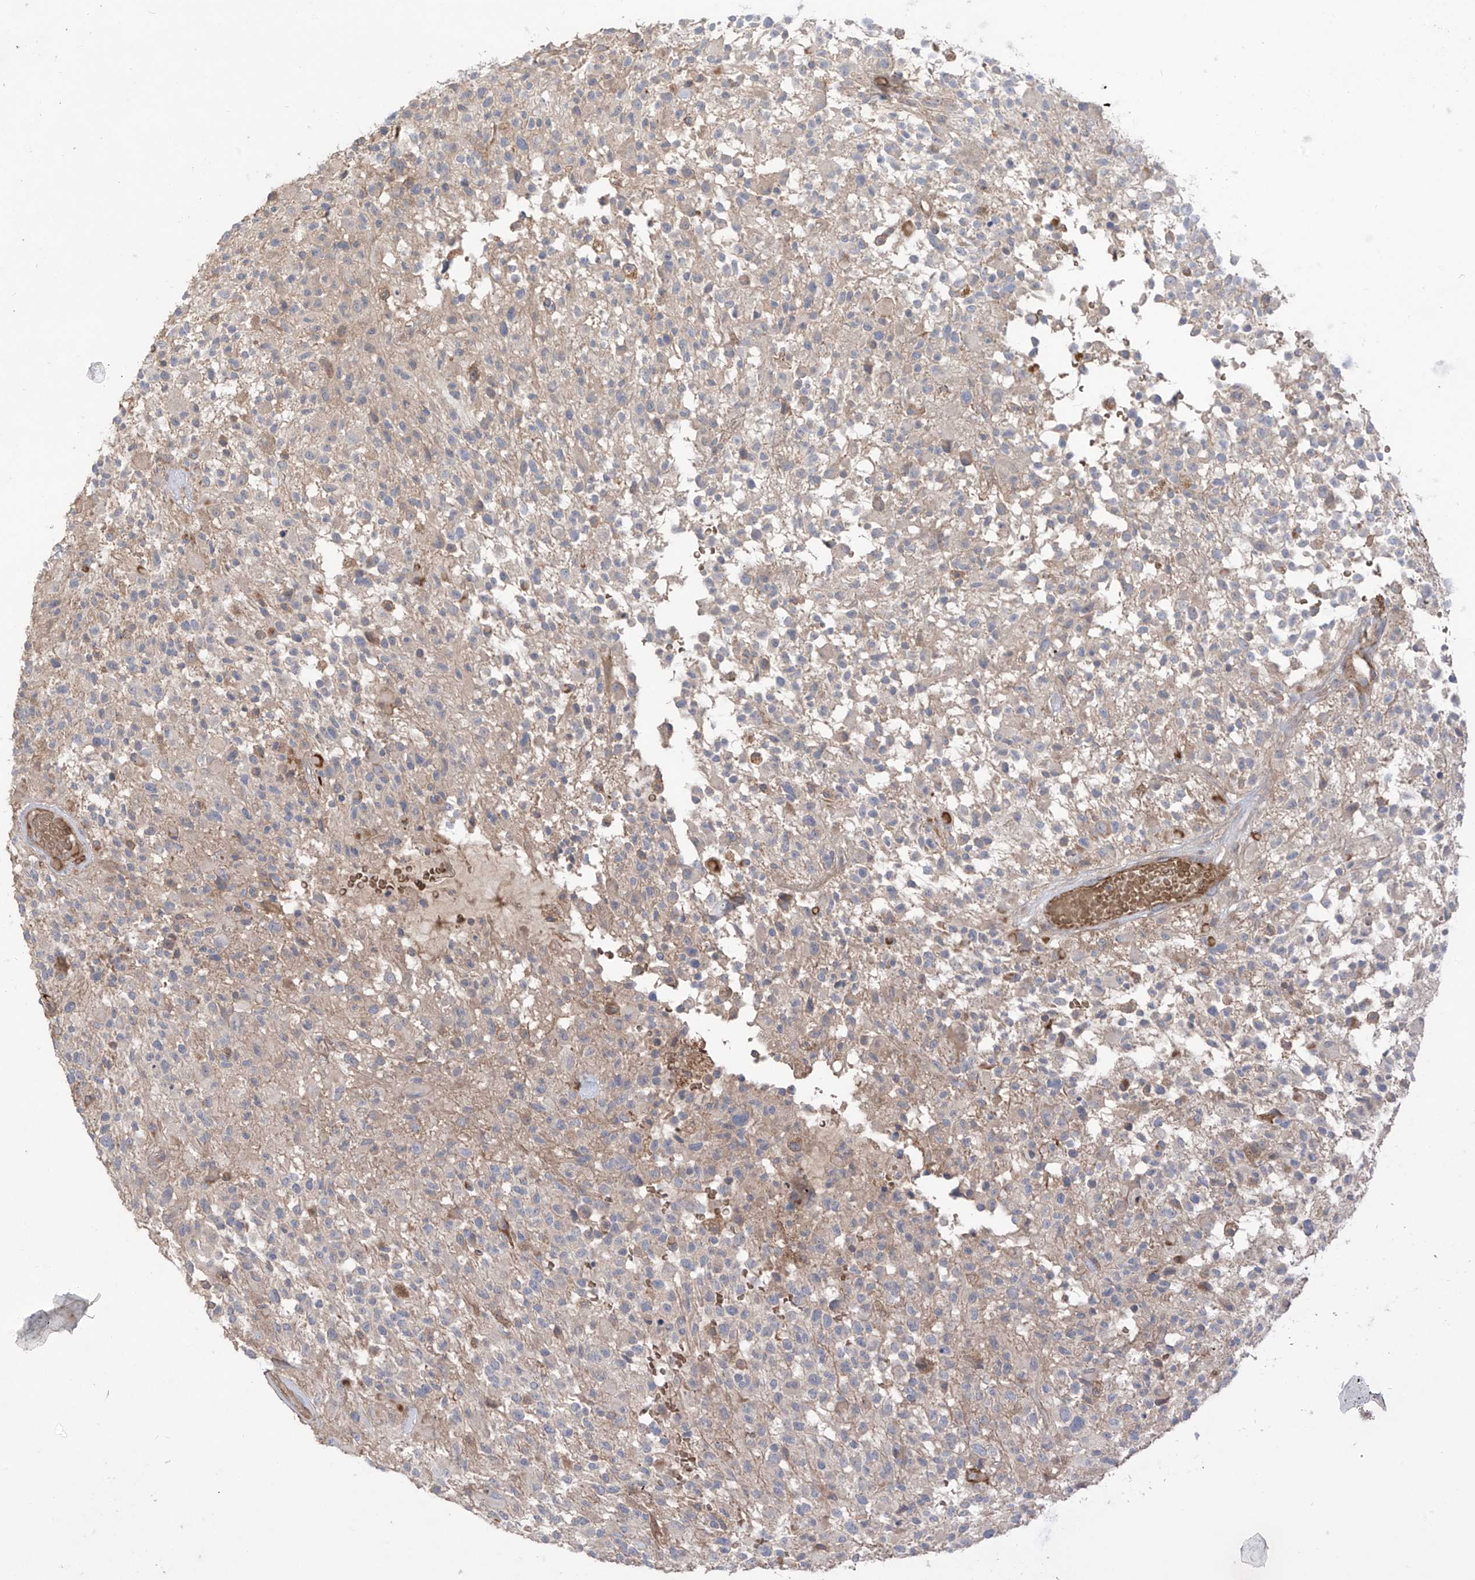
{"staining": {"intensity": "weak", "quantity": "<25%", "location": "cytoplasmic/membranous"}, "tissue": "glioma", "cell_type": "Tumor cells", "image_type": "cancer", "snomed": [{"axis": "morphology", "description": "Glioma, malignant, High grade"}, {"axis": "morphology", "description": "Glioblastoma, NOS"}, {"axis": "topography", "description": "Brain"}], "caption": "Immunohistochemistry (IHC) of glioma displays no expression in tumor cells. The staining was performed using DAB (3,3'-diaminobenzidine) to visualize the protein expression in brown, while the nuclei were stained in blue with hematoxylin (Magnification: 20x).", "gene": "TRMU", "patient": {"sex": "male", "age": 60}}